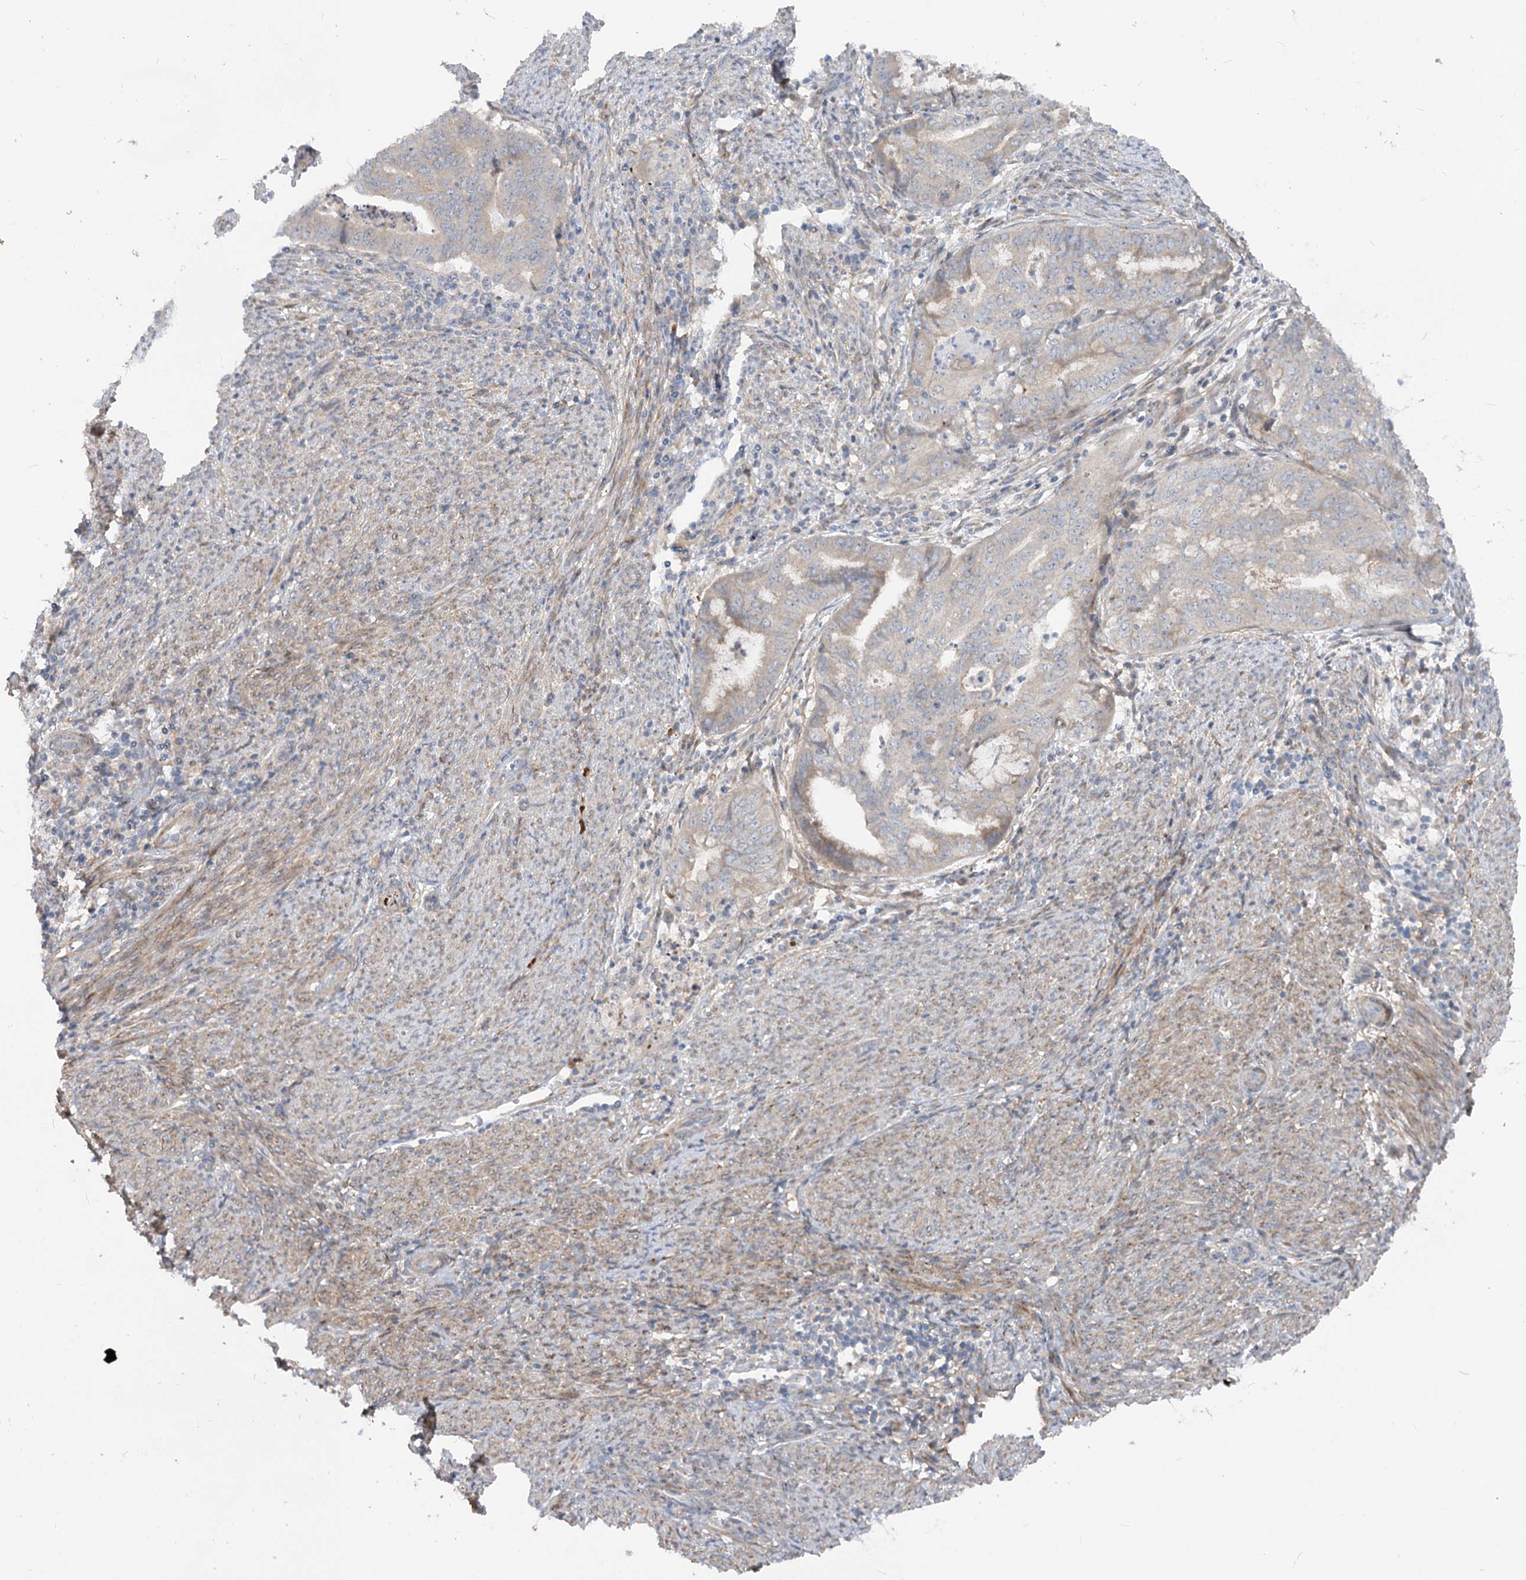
{"staining": {"intensity": "weak", "quantity": "<25%", "location": "cytoplasmic/membranous"}, "tissue": "endometrial cancer", "cell_type": "Tumor cells", "image_type": "cancer", "snomed": [{"axis": "morphology", "description": "Adenocarcinoma, NOS"}, {"axis": "topography", "description": "Endometrium"}], "caption": "IHC image of human endometrial cancer (adenocarcinoma) stained for a protein (brown), which demonstrates no positivity in tumor cells.", "gene": "FGF19", "patient": {"sex": "female", "age": 79}}